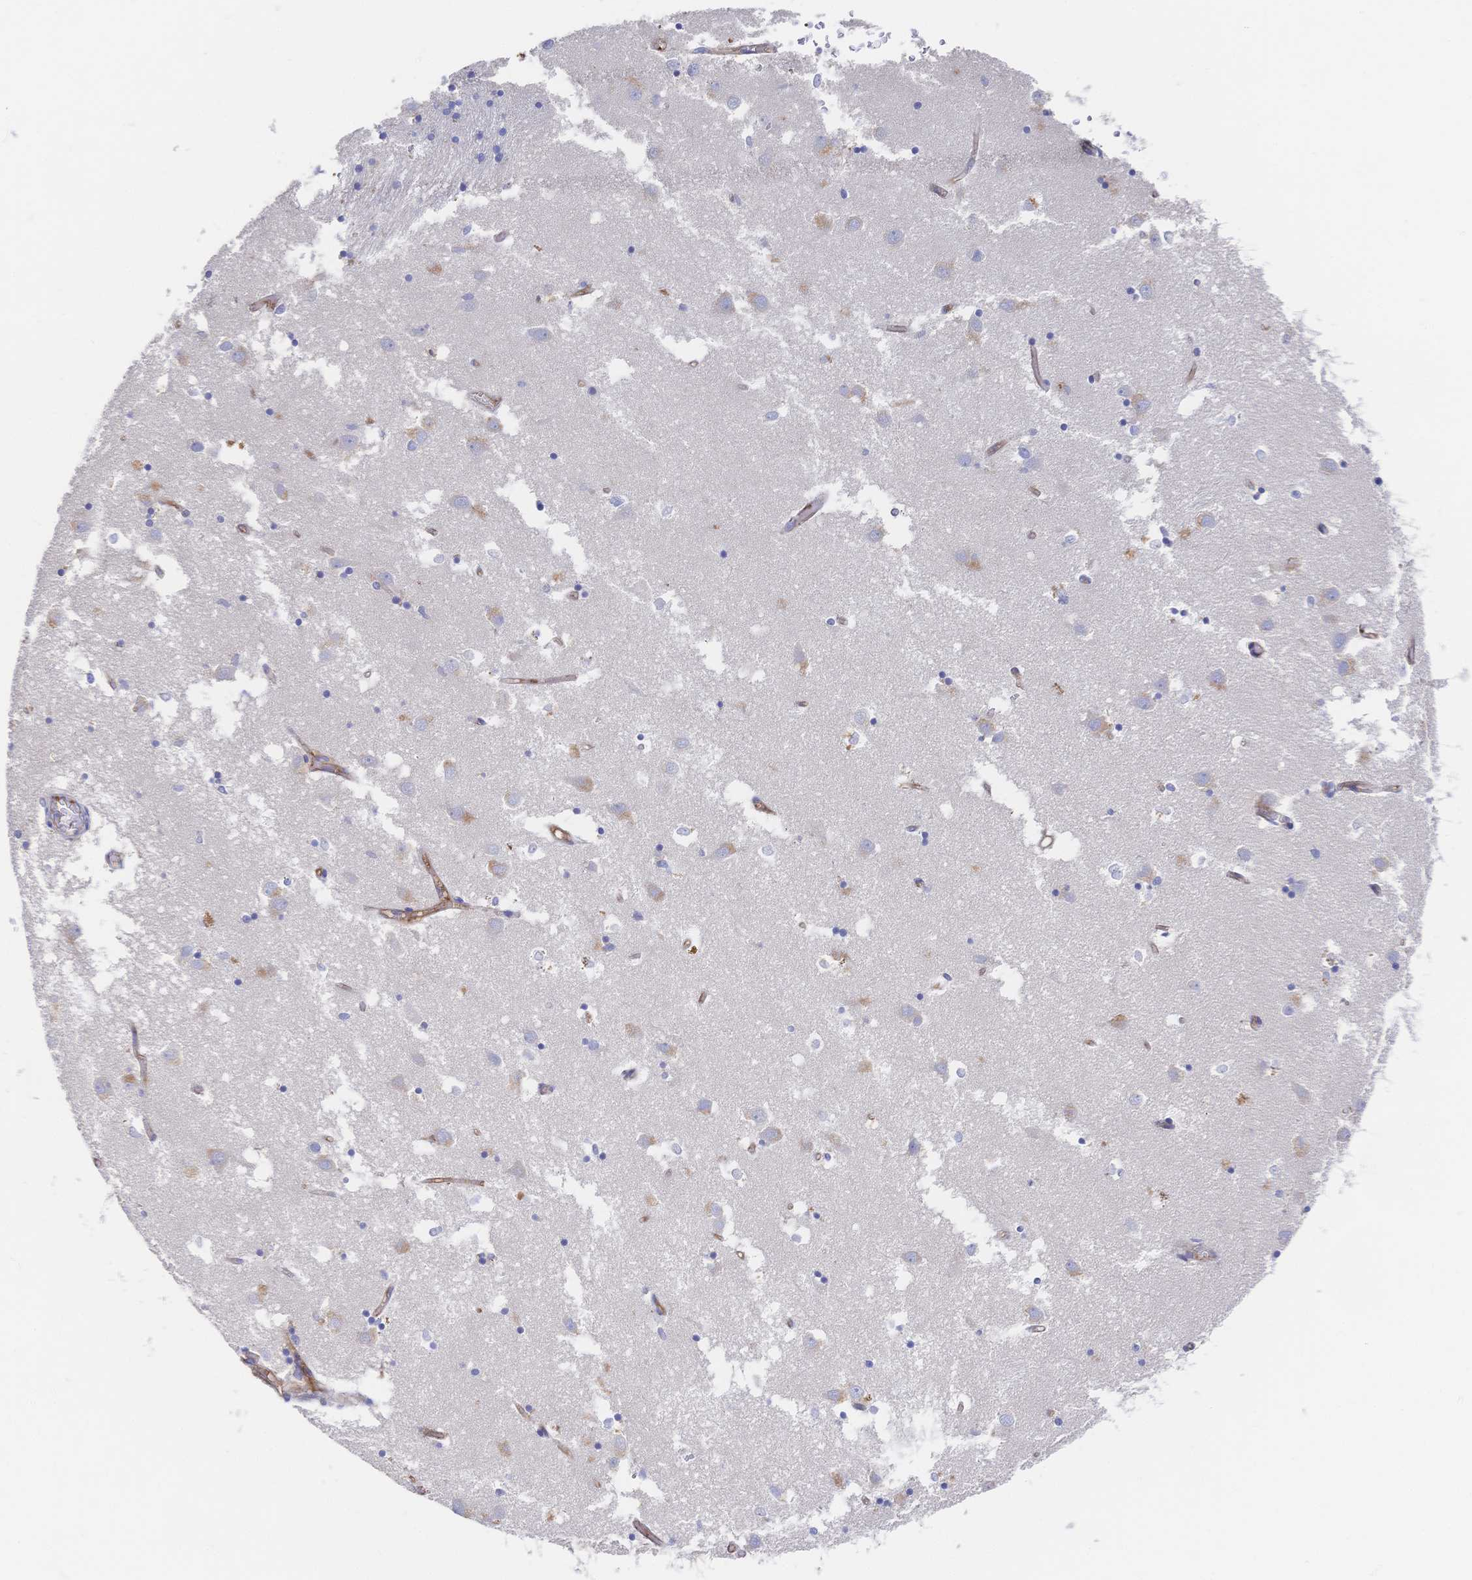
{"staining": {"intensity": "negative", "quantity": "none", "location": "none"}, "tissue": "caudate", "cell_type": "Glial cells", "image_type": "normal", "snomed": [{"axis": "morphology", "description": "Normal tissue, NOS"}, {"axis": "topography", "description": "Lateral ventricle wall"}], "caption": "Immunohistochemistry (IHC) of normal caudate displays no staining in glial cells.", "gene": "F11R", "patient": {"sex": "male", "age": 70}}